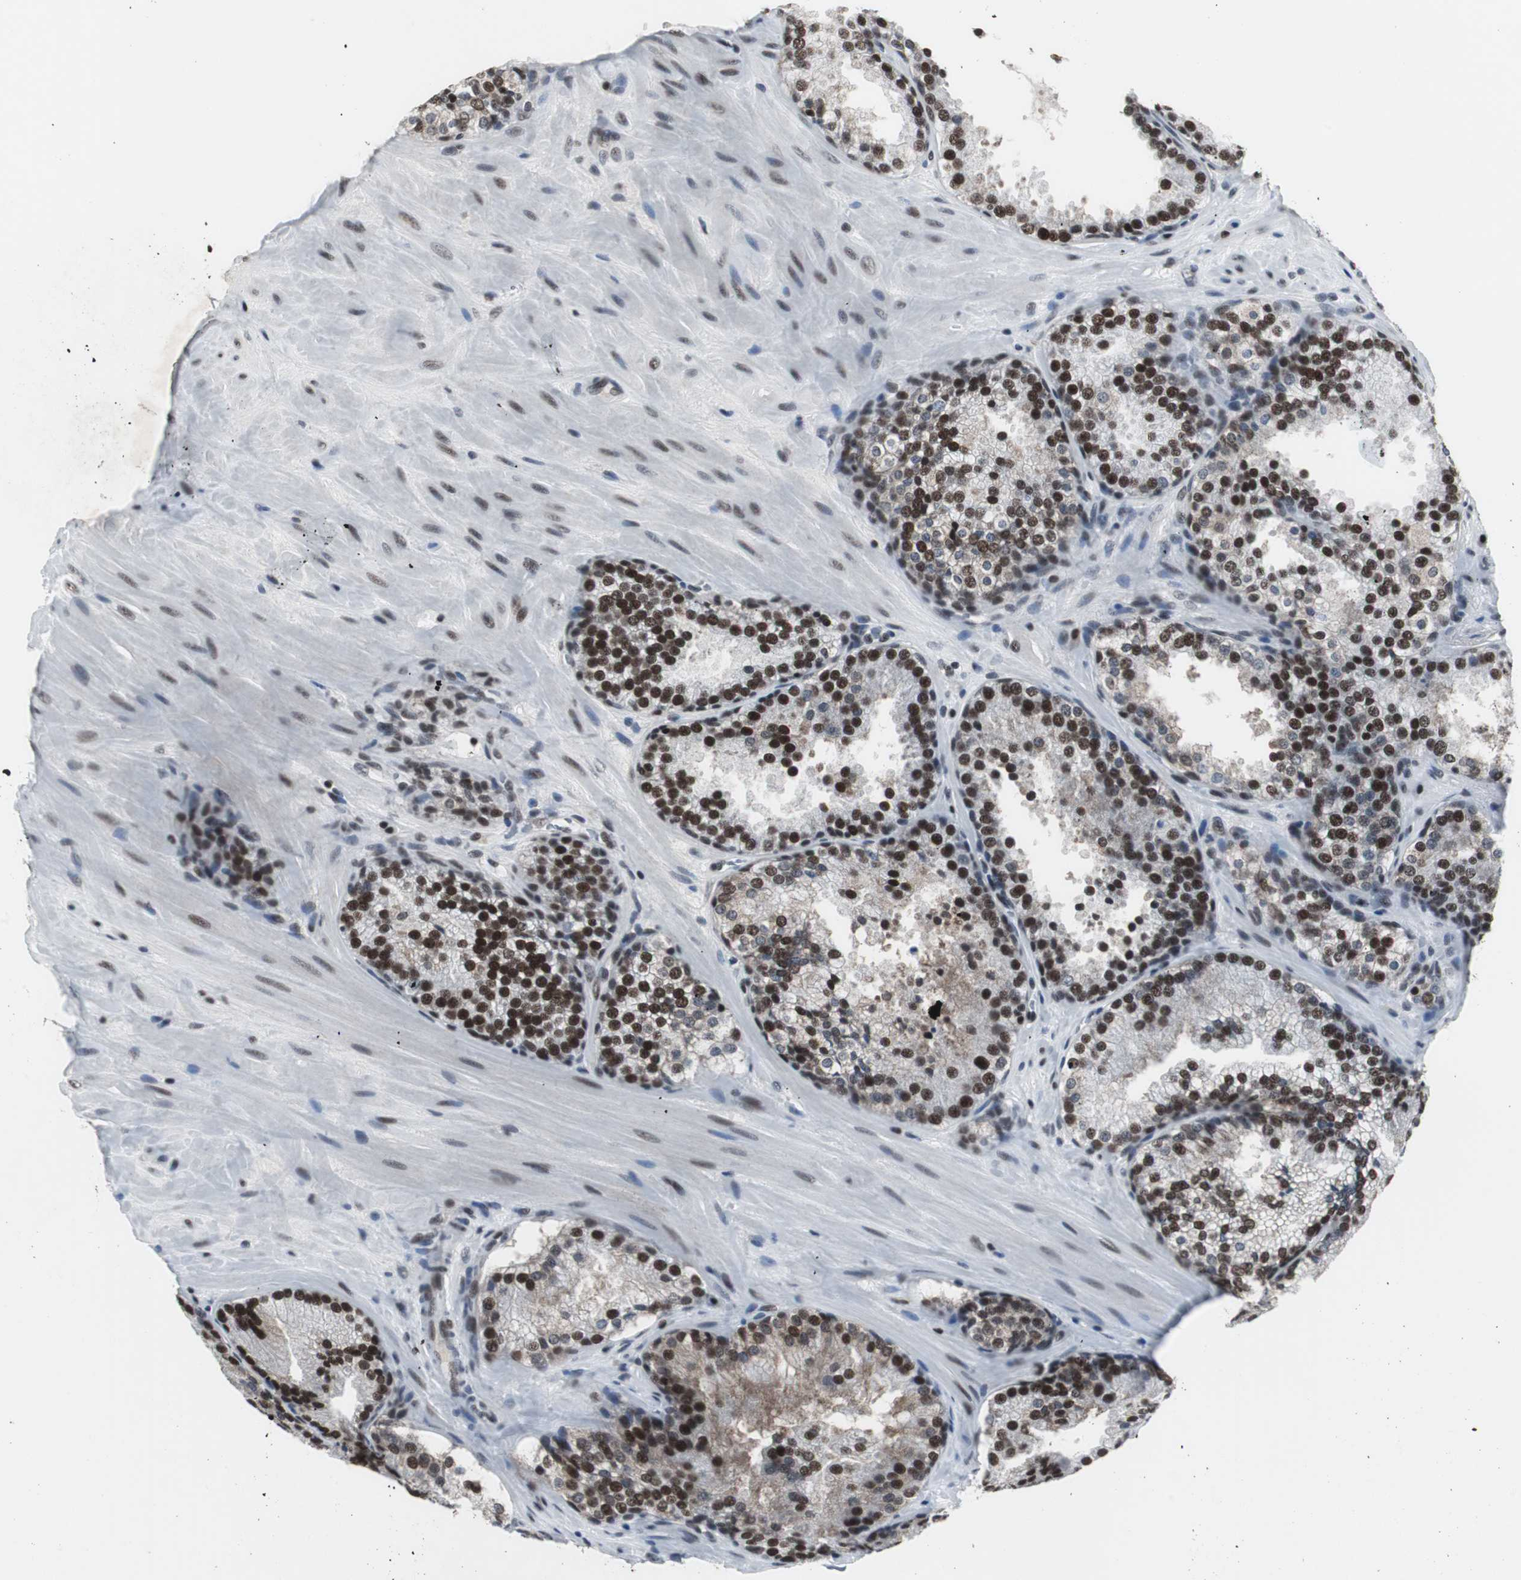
{"staining": {"intensity": "strong", "quantity": ">75%", "location": "nuclear"}, "tissue": "prostate cancer", "cell_type": "Tumor cells", "image_type": "cancer", "snomed": [{"axis": "morphology", "description": "Adenocarcinoma, High grade"}, {"axis": "topography", "description": "Prostate"}], "caption": "An IHC micrograph of tumor tissue is shown. Protein staining in brown labels strong nuclear positivity in high-grade adenocarcinoma (prostate) within tumor cells.", "gene": "RAD9A", "patient": {"sex": "male", "age": 70}}